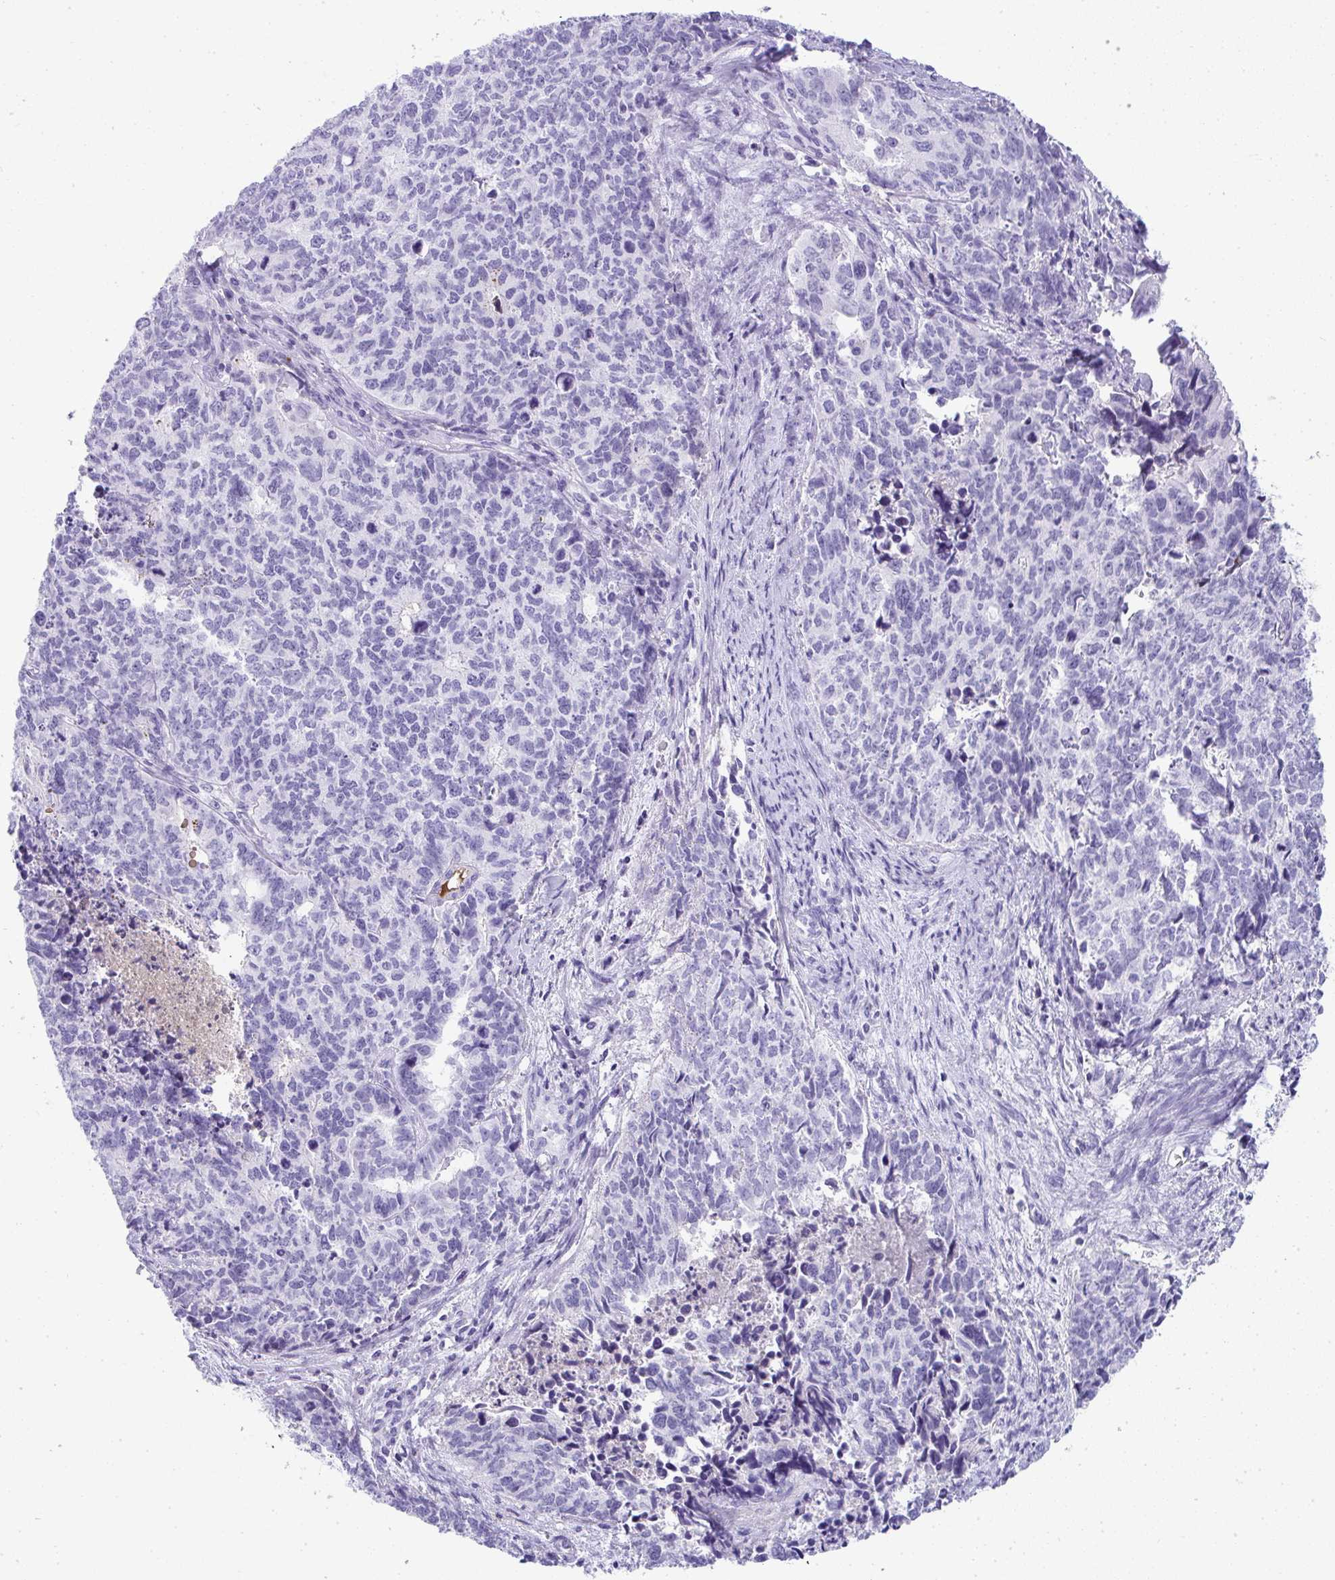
{"staining": {"intensity": "negative", "quantity": "none", "location": "none"}, "tissue": "cervical cancer", "cell_type": "Tumor cells", "image_type": "cancer", "snomed": [{"axis": "morphology", "description": "Adenocarcinoma, NOS"}, {"axis": "topography", "description": "Cervix"}], "caption": "Protein analysis of adenocarcinoma (cervical) shows no significant positivity in tumor cells.", "gene": "ZSWIM3", "patient": {"sex": "female", "age": 63}}